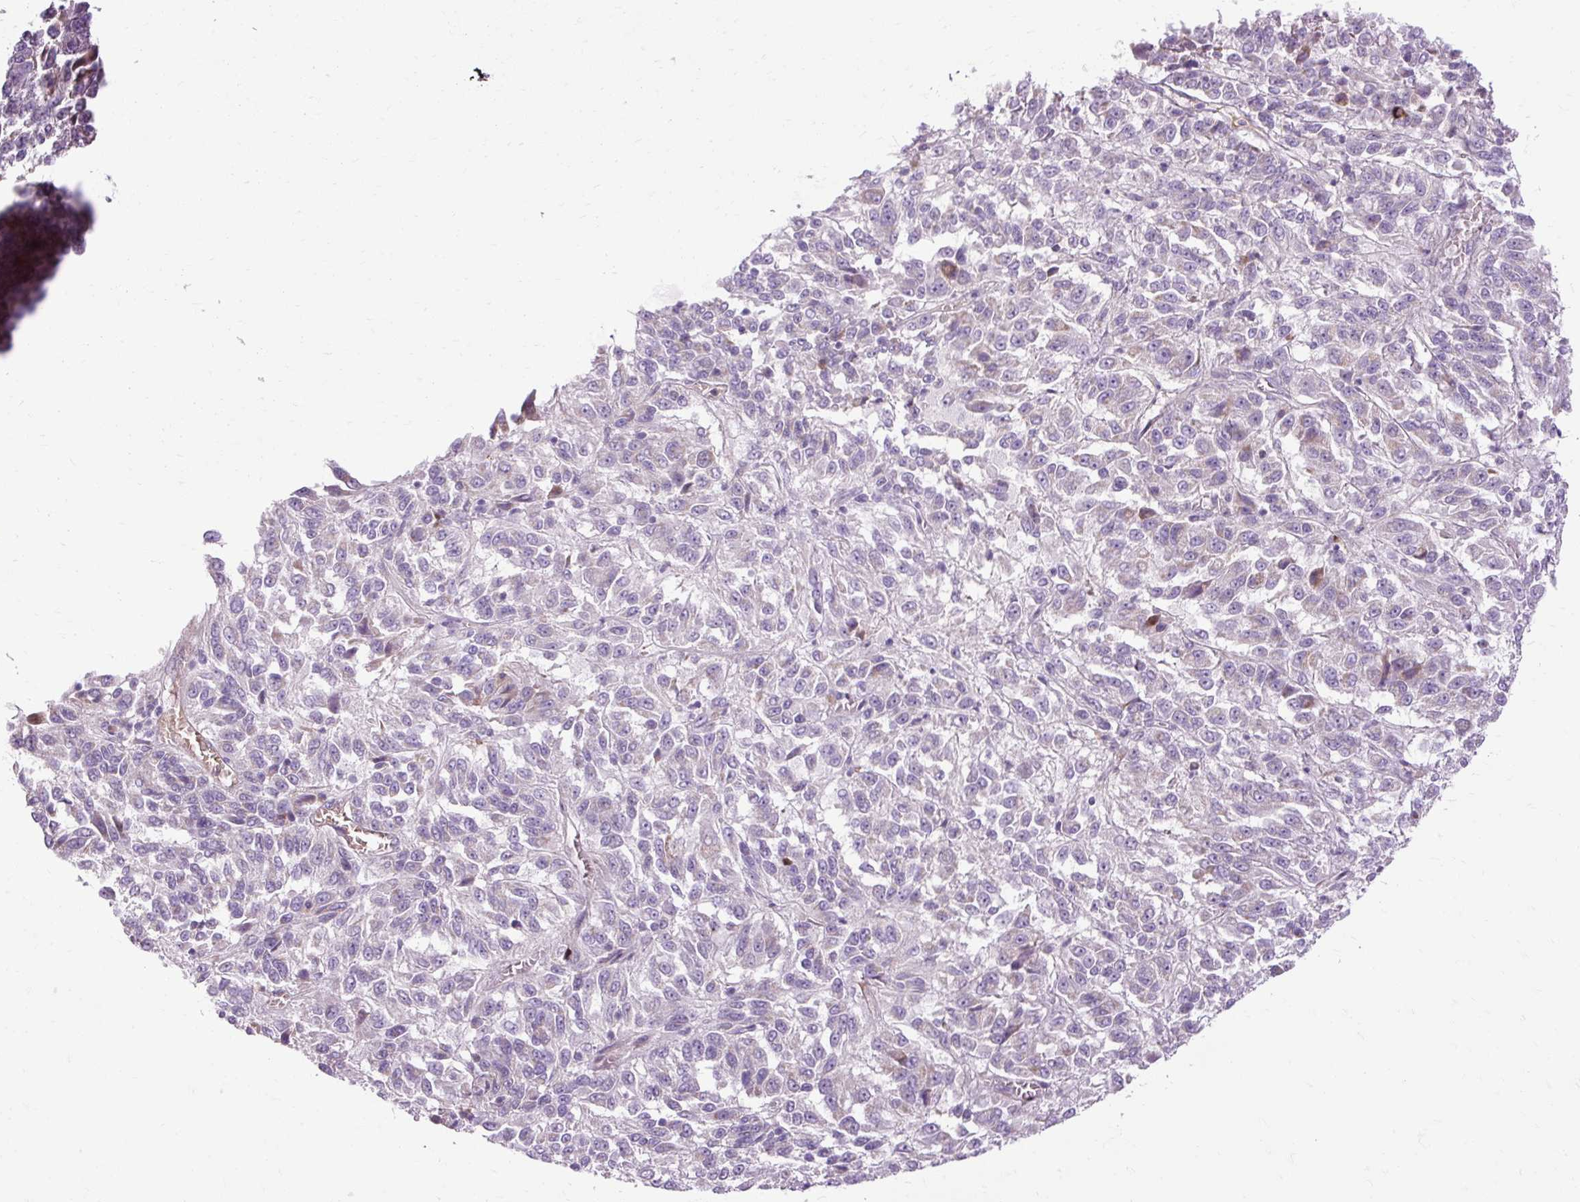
{"staining": {"intensity": "negative", "quantity": "none", "location": "none"}, "tissue": "melanoma", "cell_type": "Tumor cells", "image_type": "cancer", "snomed": [{"axis": "morphology", "description": "Malignant melanoma, Metastatic site"}, {"axis": "topography", "description": "Lung"}], "caption": "This is an immunohistochemistry micrograph of human melanoma. There is no positivity in tumor cells.", "gene": "ARRDC2", "patient": {"sex": "male", "age": 64}}